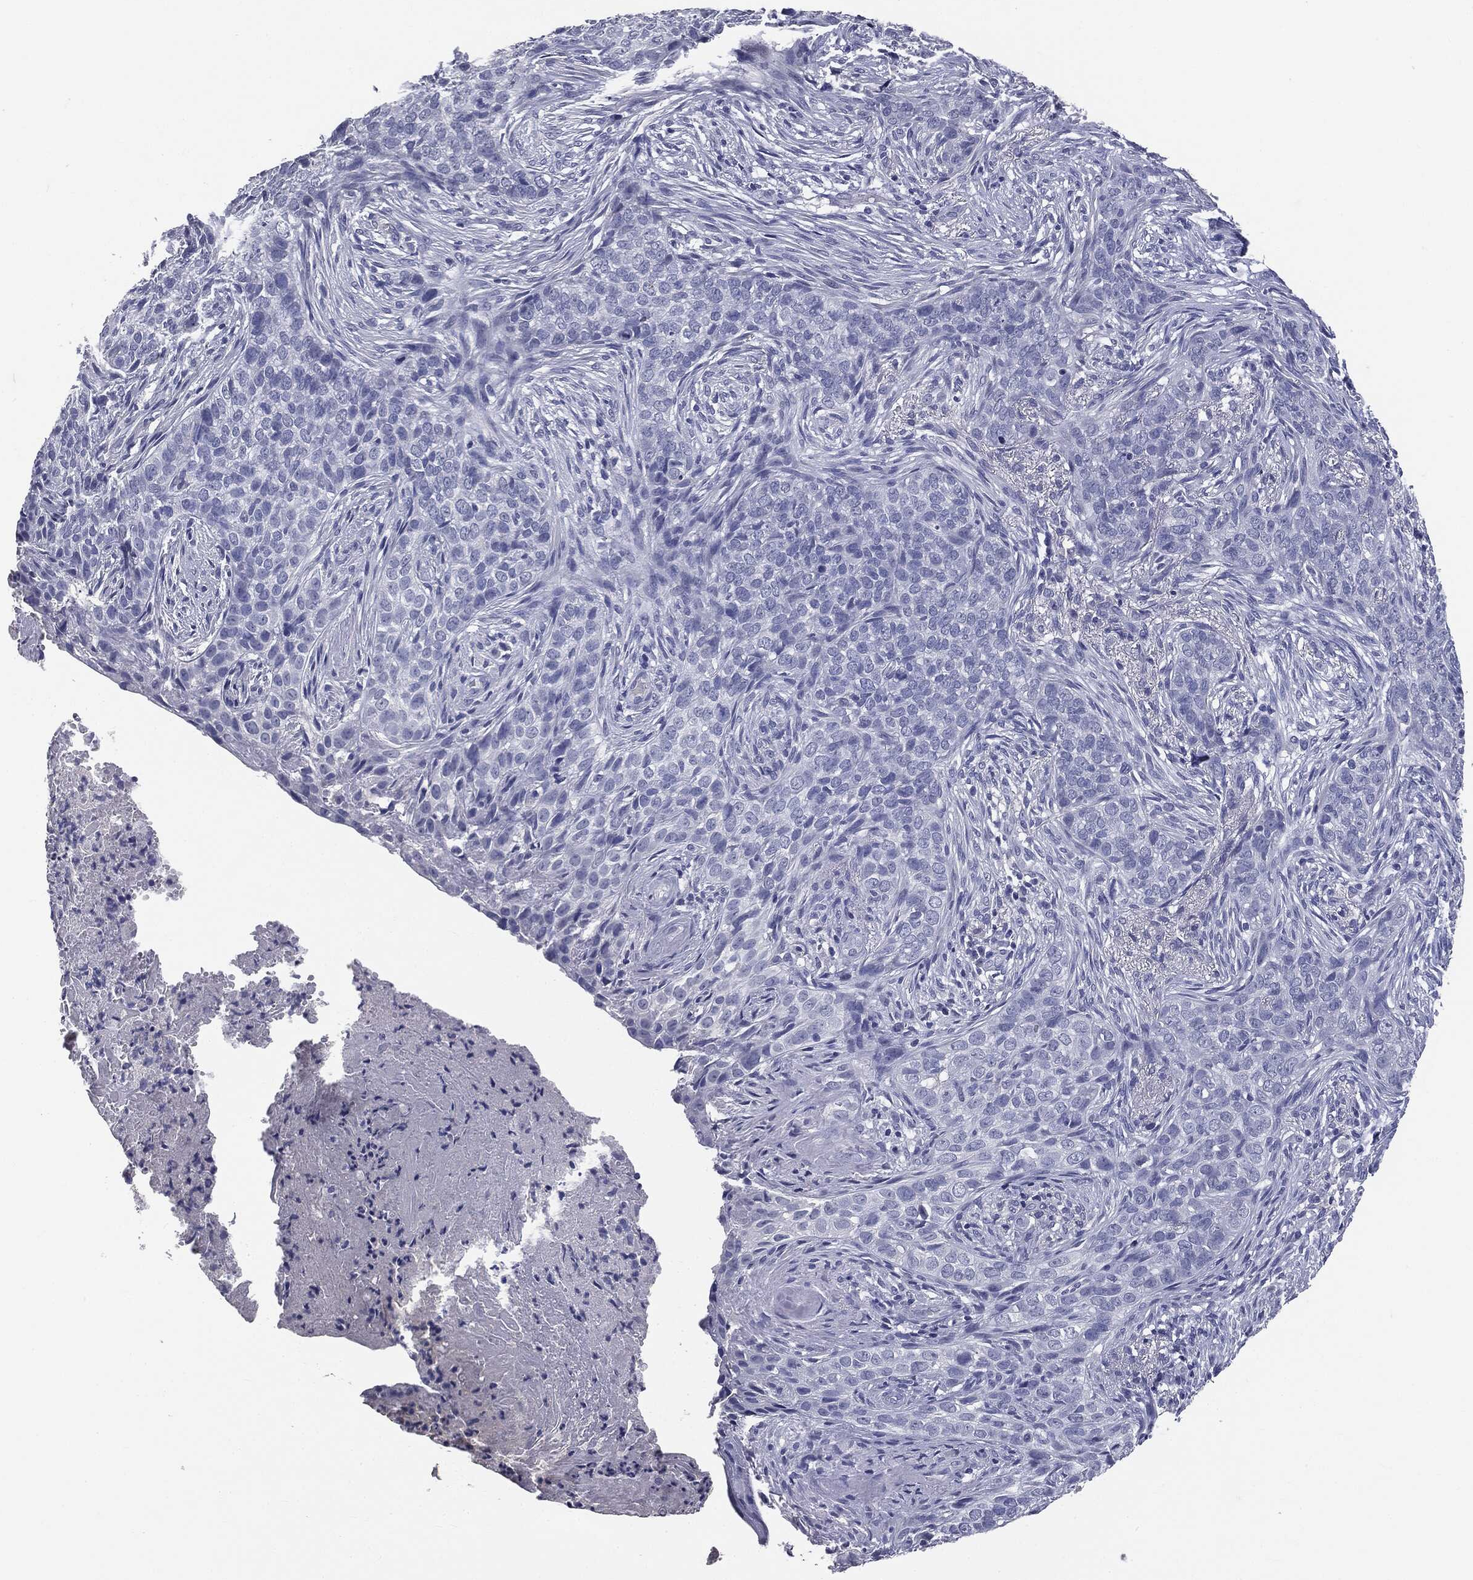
{"staining": {"intensity": "negative", "quantity": "none", "location": "none"}, "tissue": "skin cancer", "cell_type": "Tumor cells", "image_type": "cancer", "snomed": [{"axis": "morphology", "description": "Squamous cell carcinoma, NOS"}, {"axis": "topography", "description": "Skin"}], "caption": "High magnification brightfield microscopy of skin cancer stained with DAB (brown) and counterstained with hematoxylin (blue): tumor cells show no significant positivity.", "gene": "AFP", "patient": {"sex": "male", "age": 88}}